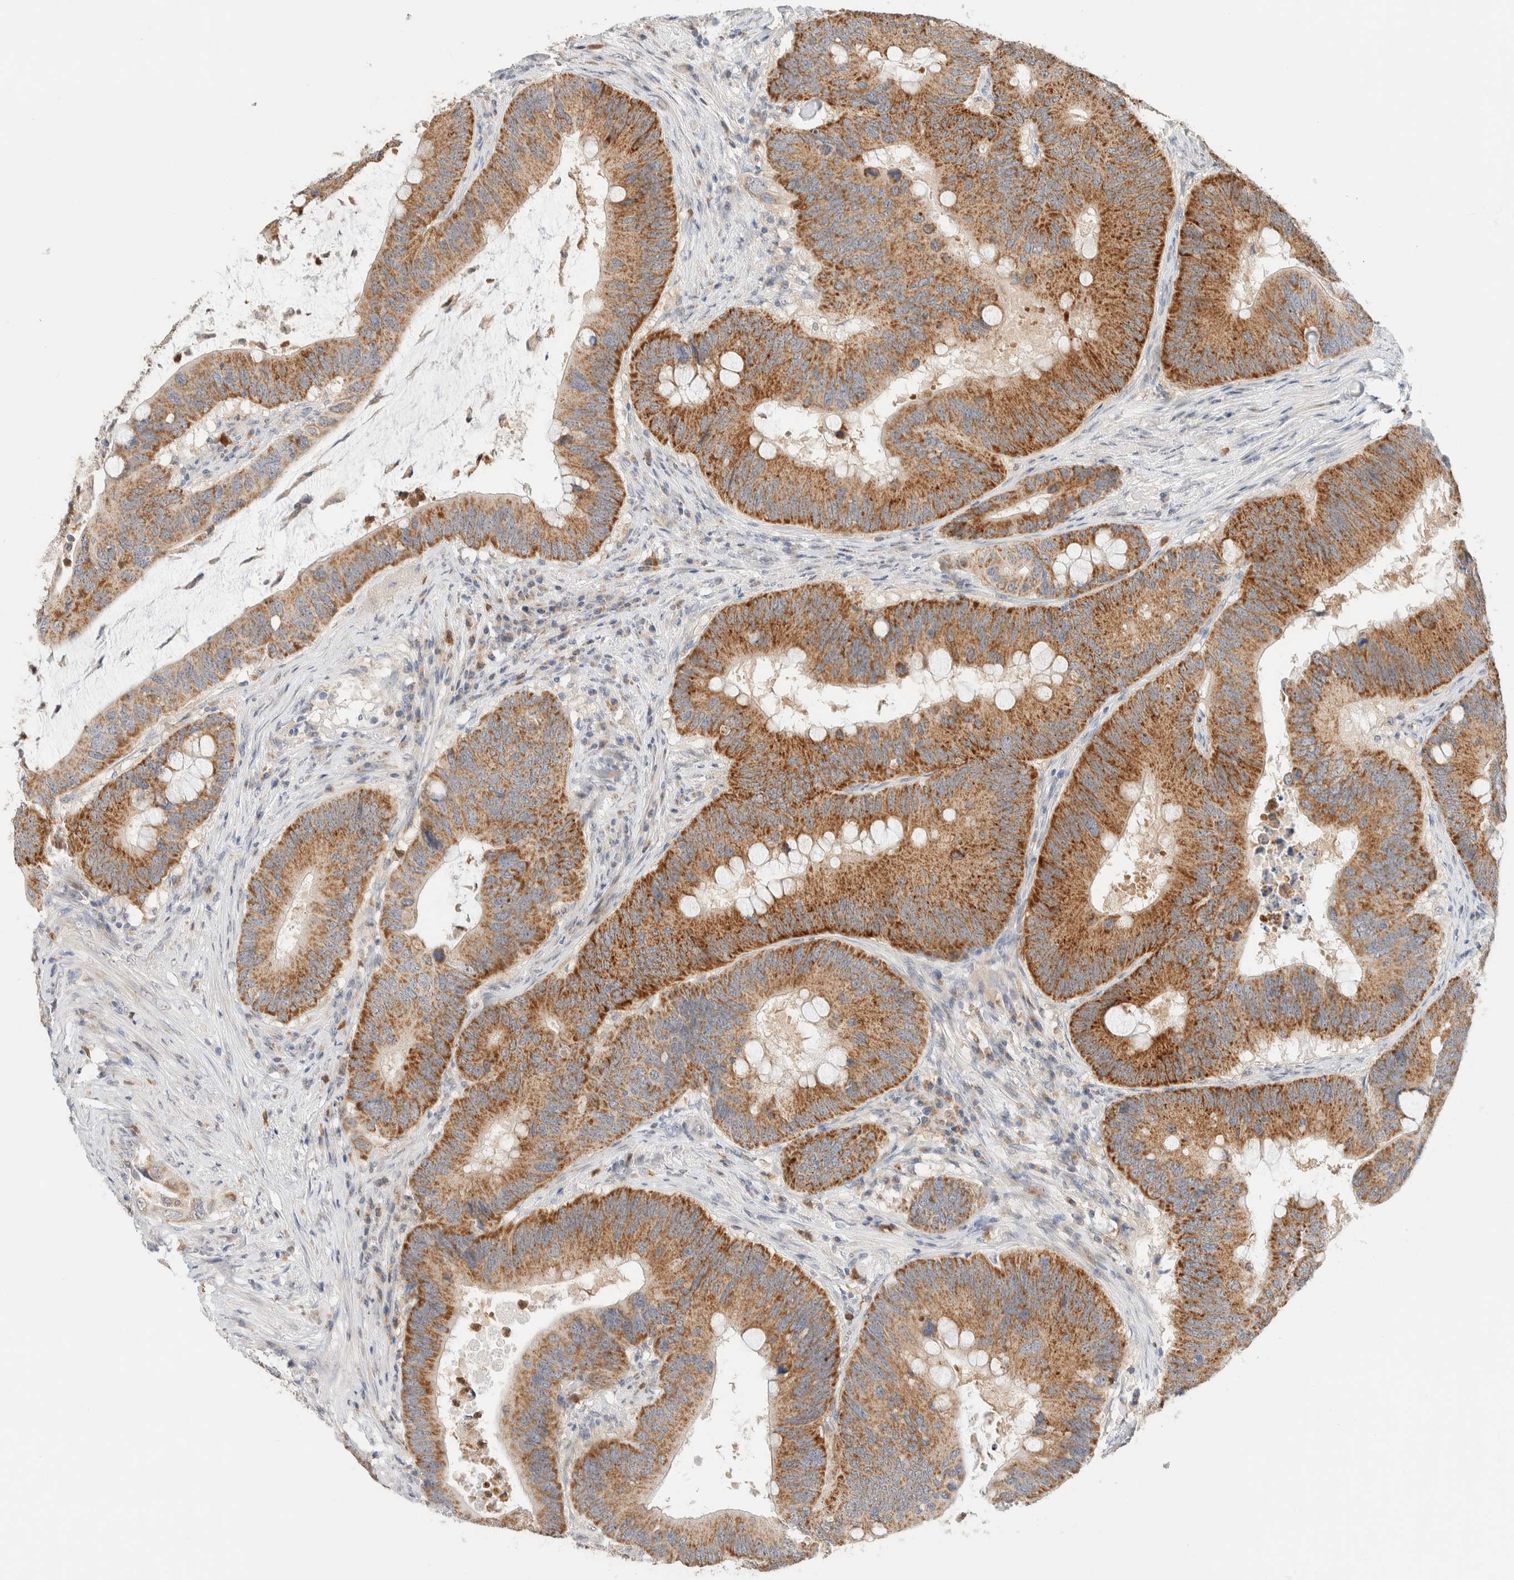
{"staining": {"intensity": "strong", "quantity": ">75%", "location": "cytoplasmic/membranous"}, "tissue": "colorectal cancer", "cell_type": "Tumor cells", "image_type": "cancer", "snomed": [{"axis": "morphology", "description": "Adenocarcinoma, NOS"}, {"axis": "topography", "description": "Colon"}], "caption": "This image reveals colorectal cancer (adenocarcinoma) stained with IHC to label a protein in brown. The cytoplasmic/membranous of tumor cells show strong positivity for the protein. Nuclei are counter-stained blue.", "gene": "HDHD3", "patient": {"sex": "male", "age": 71}}